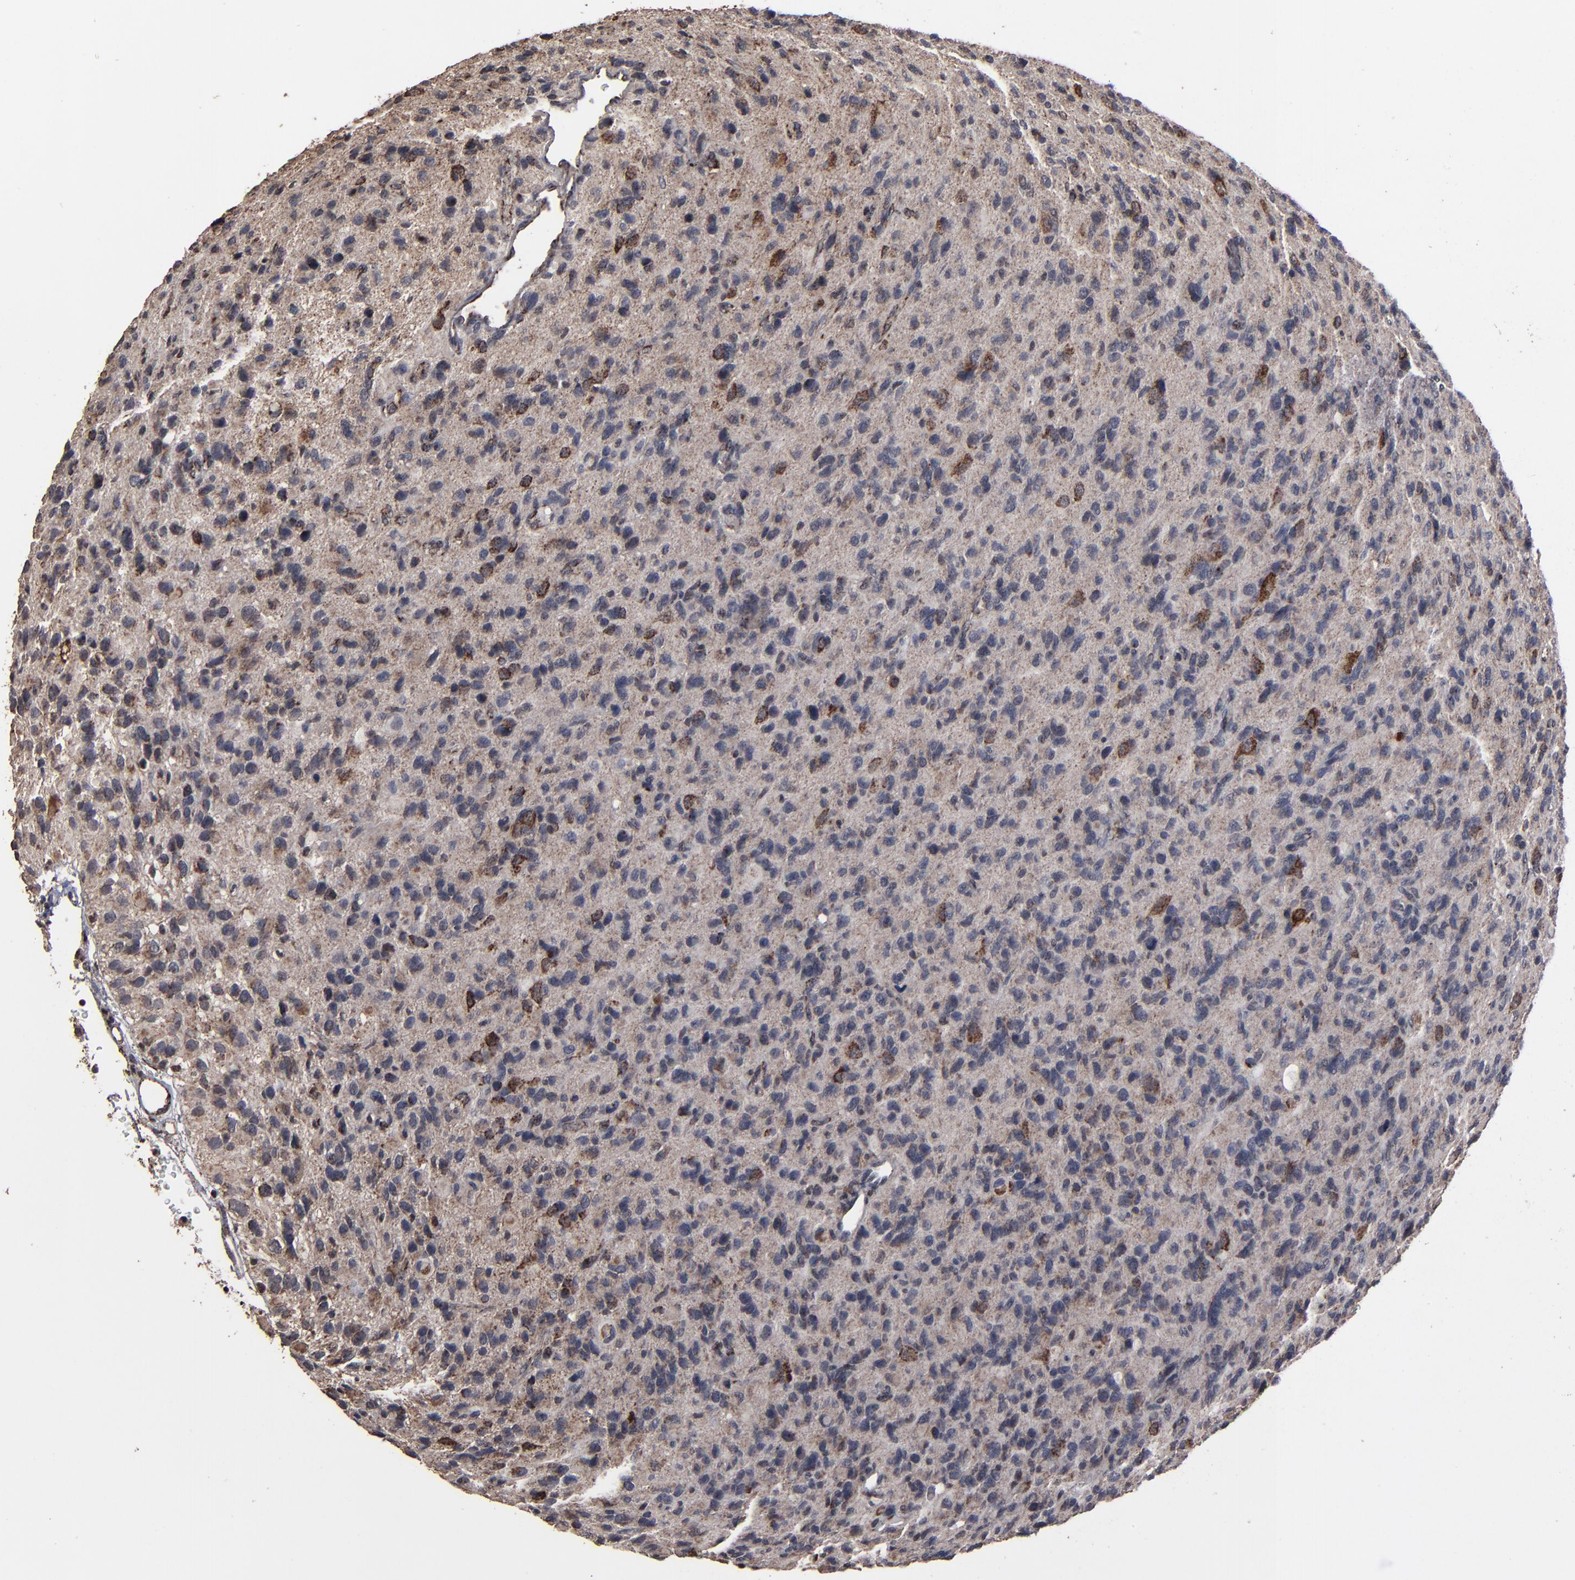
{"staining": {"intensity": "strong", "quantity": "<25%", "location": "cytoplasmic/membranous"}, "tissue": "glioma", "cell_type": "Tumor cells", "image_type": "cancer", "snomed": [{"axis": "morphology", "description": "Glioma, malignant, High grade"}, {"axis": "topography", "description": "Brain"}], "caption": "DAB immunohistochemical staining of human glioma shows strong cytoplasmic/membranous protein staining in about <25% of tumor cells.", "gene": "BNIP3", "patient": {"sex": "male", "age": 77}}